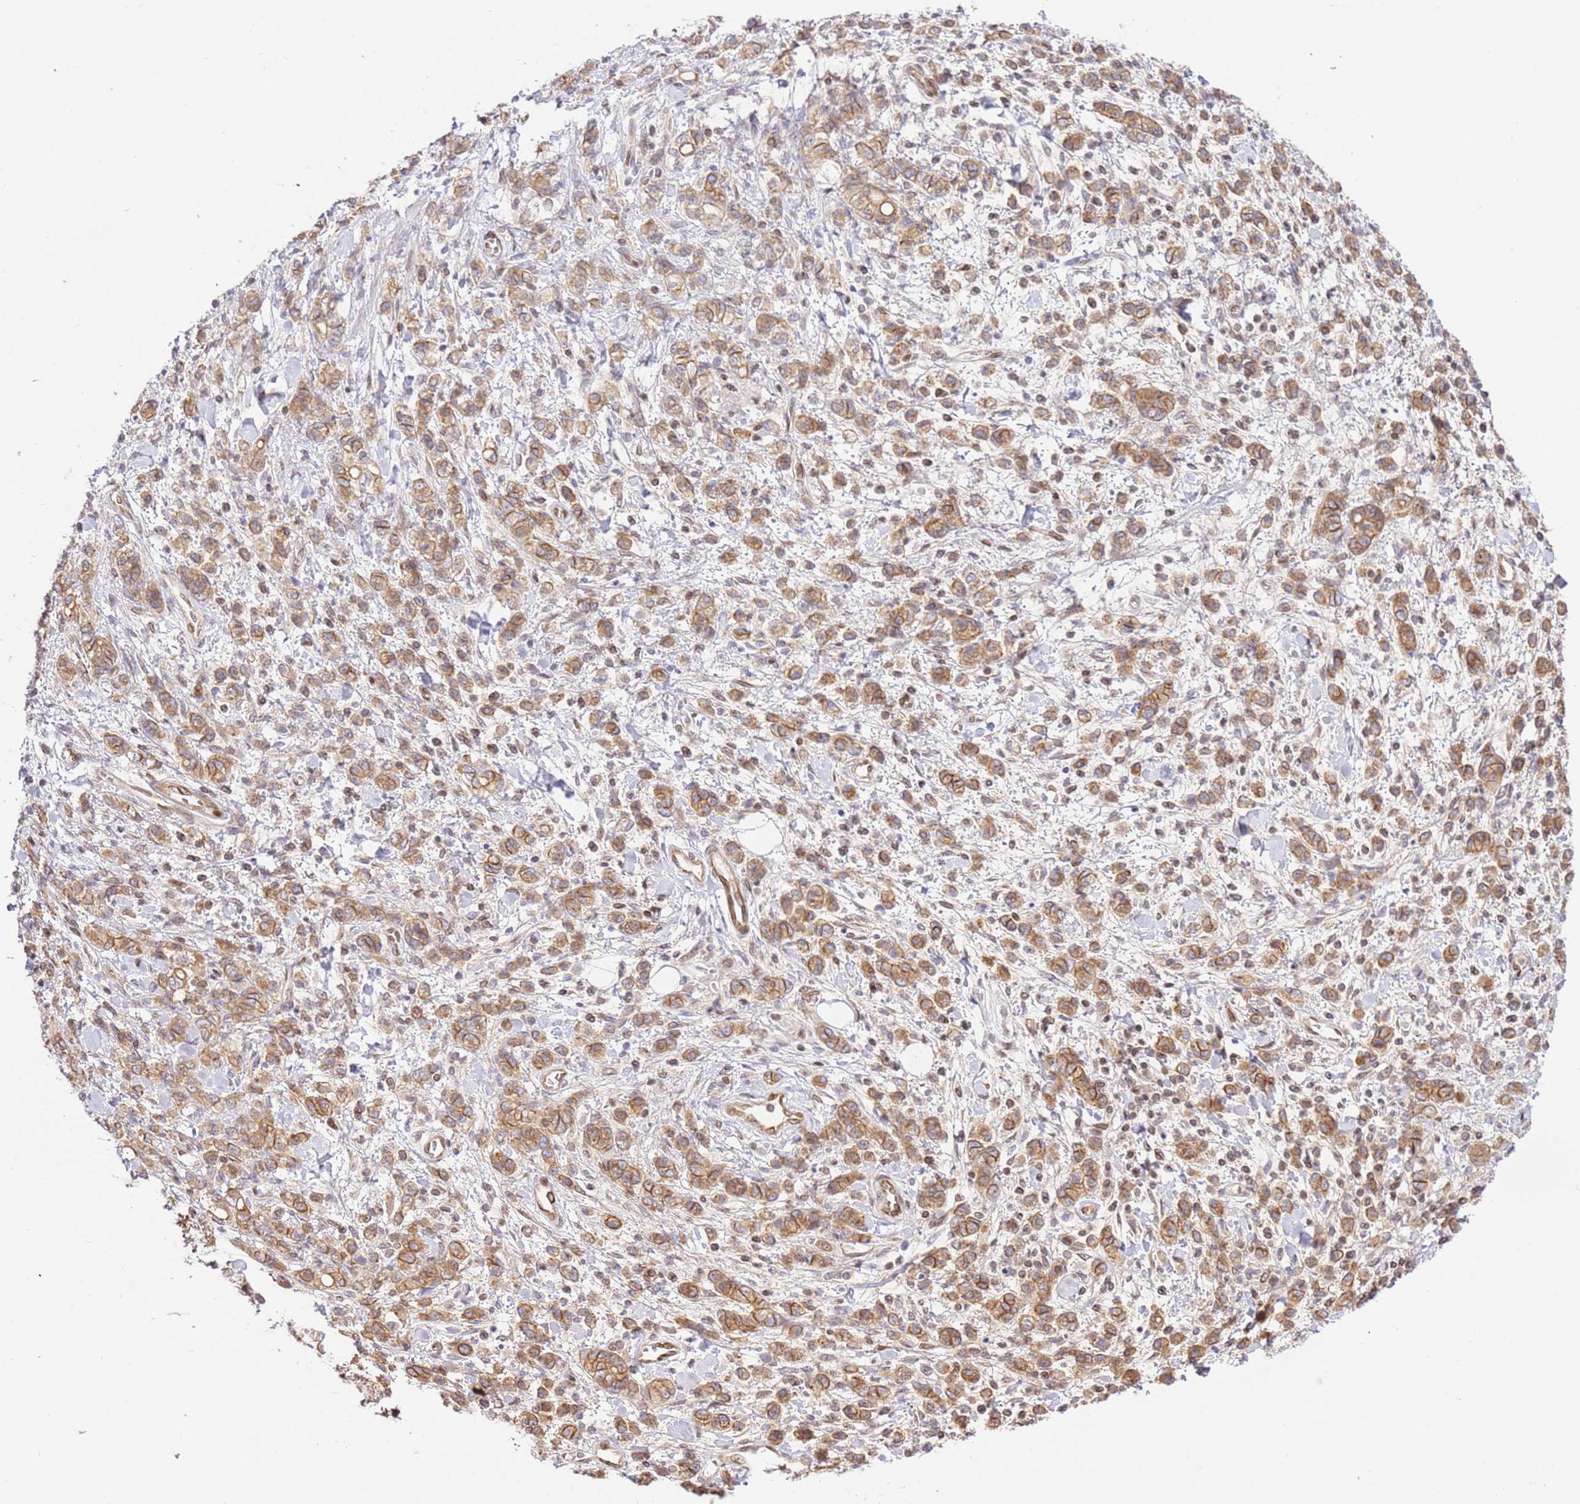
{"staining": {"intensity": "moderate", "quantity": ">75%", "location": "cytoplasmic/membranous"}, "tissue": "stomach cancer", "cell_type": "Tumor cells", "image_type": "cancer", "snomed": [{"axis": "morphology", "description": "Adenocarcinoma, NOS"}, {"axis": "topography", "description": "Stomach"}], "caption": "Moderate cytoplasmic/membranous positivity is identified in about >75% of tumor cells in adenocarcinoma (stomach). (DAB (3,3'-diaminobenzidine) = brown stain, brightfield microscopy at high magnification).", "gene": "TRIM37", "patient": {"sex": "male", "age": 77}}